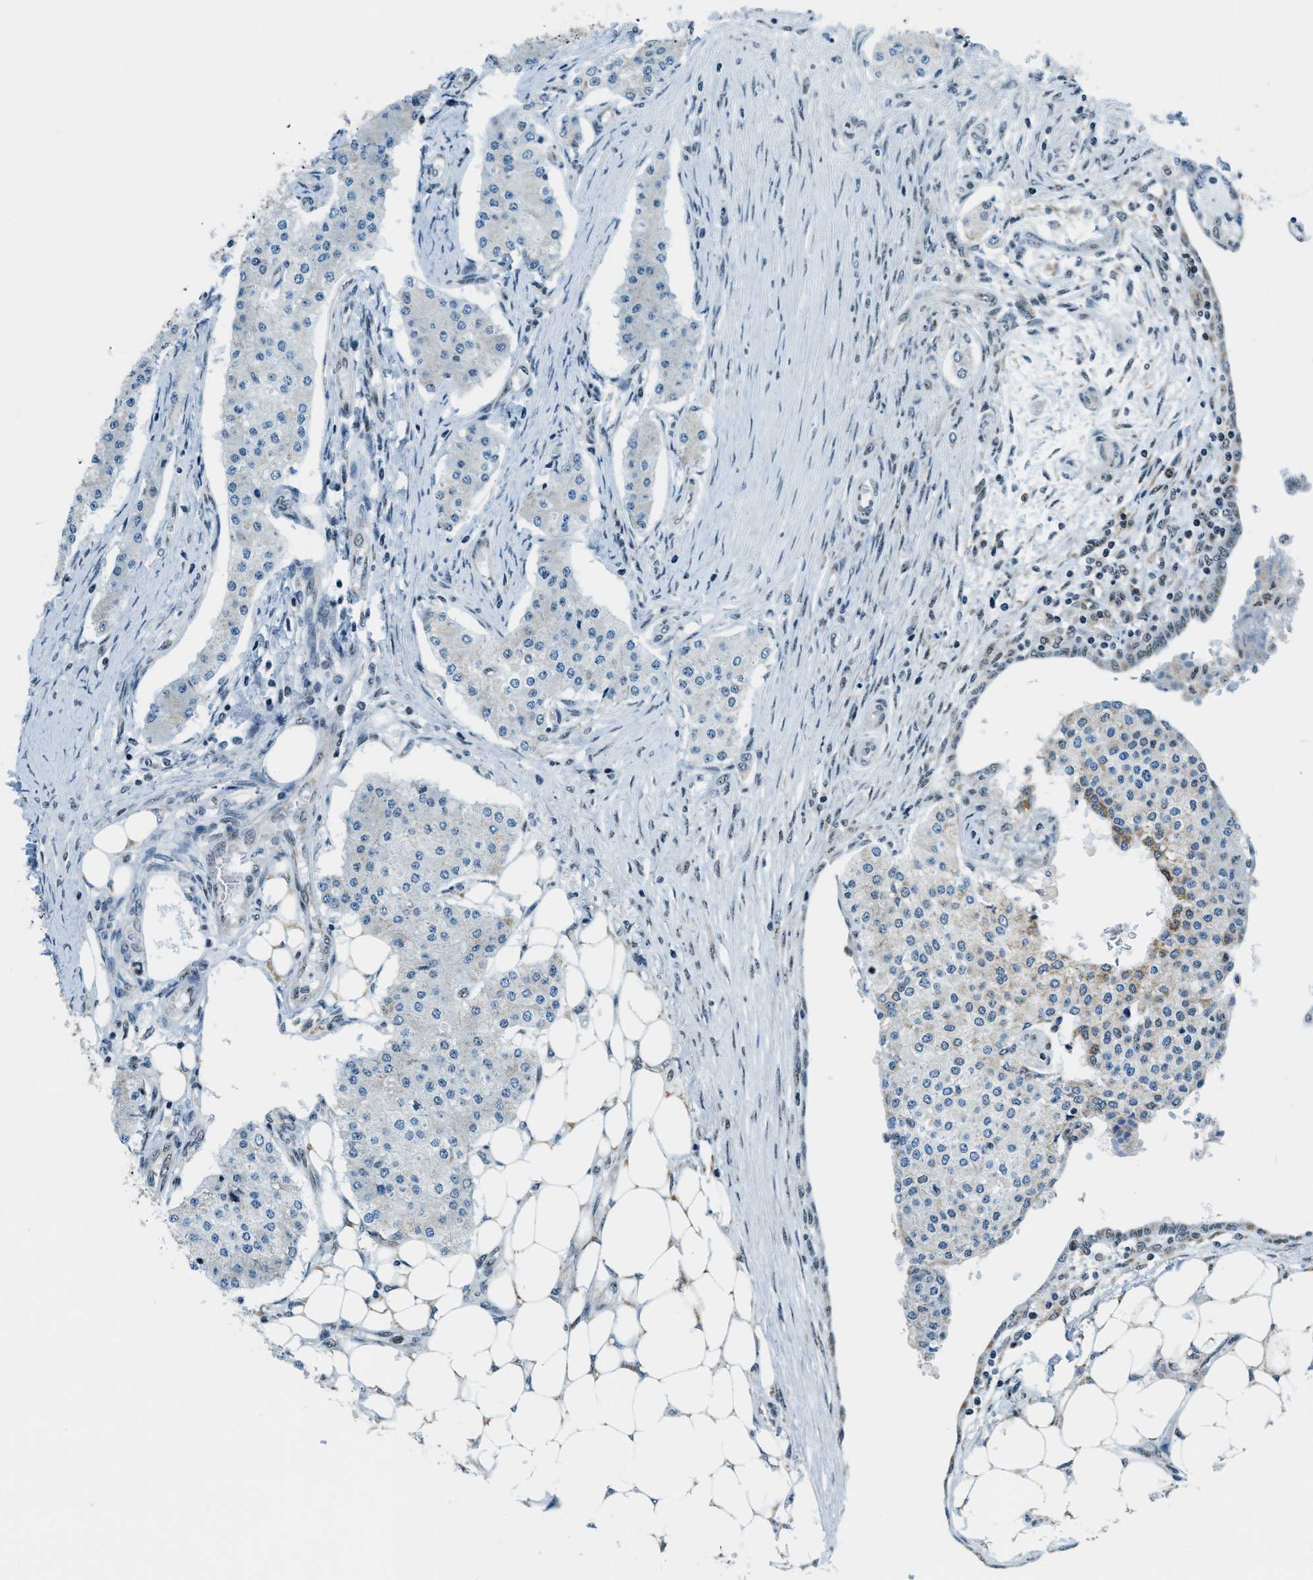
{"staining": {"intensity": "negative", "quantity": "none", "location": "none"}, "tissue": "carcinoid", "cell_type": "Tumor cells", "image_type": "cancer", "snomed": [{"axis": "morphology", "description": "Carcinoid, malignant, NOS"}, {"axis": "topography", "description": "Colon"}], "caption": "Micrograph shows no protein expression in tumor cells of malignant carcinoid tissue. The staining is performed using DAB (3,3'-diaminobenzidine) brown chromogen with nuclei counter-stained in using hematoxylin.", "gene": "SP100", "patient": {"sex": "female", "age": 52}}